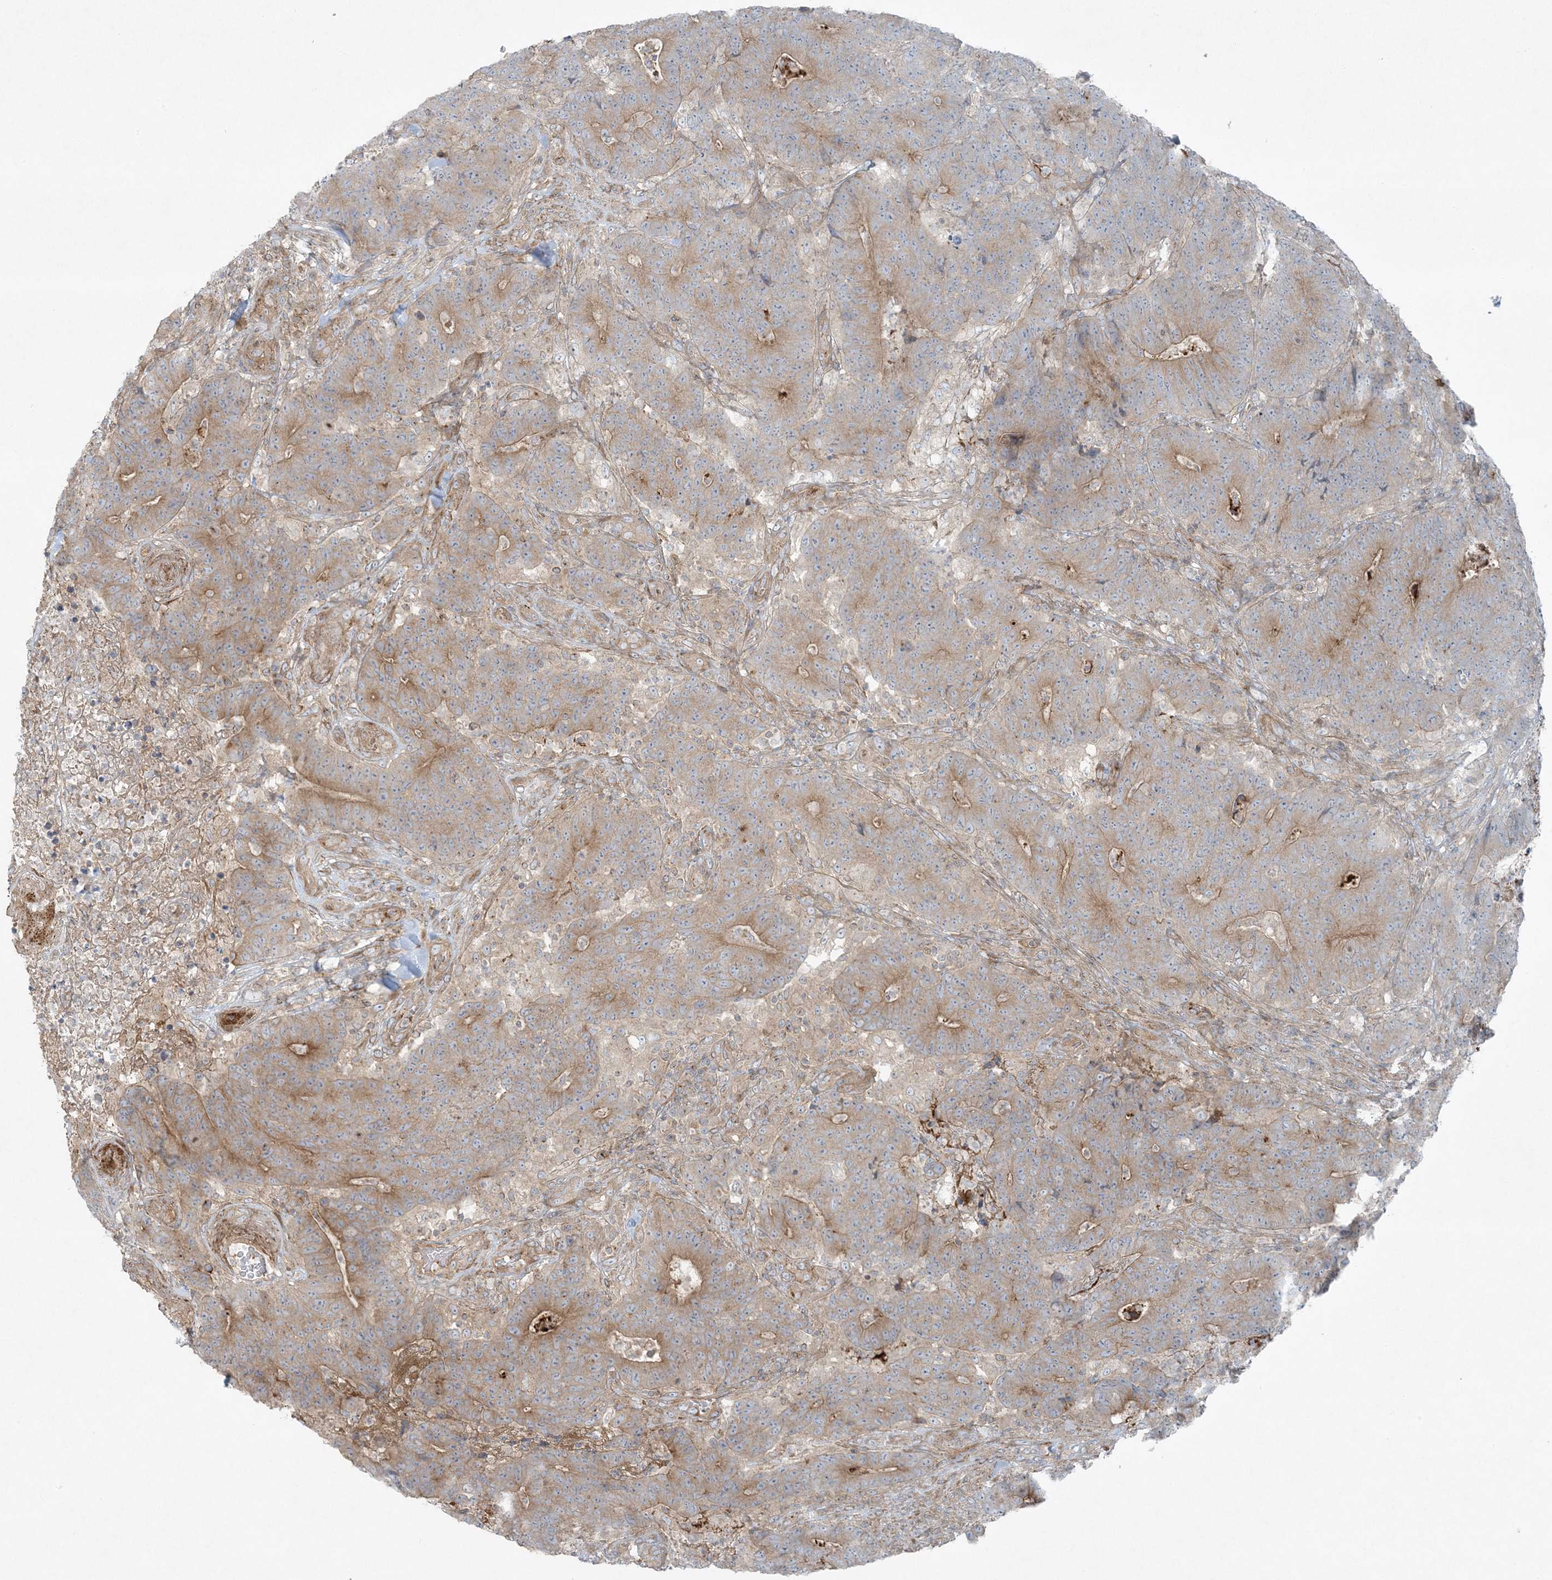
{"staining": {"intensity": "moderate", "quantity": ">75%", "location": "cytoplasmic/membranous"}, "tissue": "colorectal cancer", "cell_type": "Tumor cells", "image_type": "cancer", "snomed": [{"axis": "morphology", "description": "Normal tissue, NOS"}, {"axis": "morphology", "description": "Adenocarcinoma, NOS"}, {"axis": "topography", "description": "Colon"}], "caption": "Human colorectal adenocarcinoma stained for a protein (brown) exhibits moderate cytoplasmic/membranous positive positivity in about >75% of tumor cells.", "gene": "PIK3R4", "patient": {"sex": "female", "age": 75}}